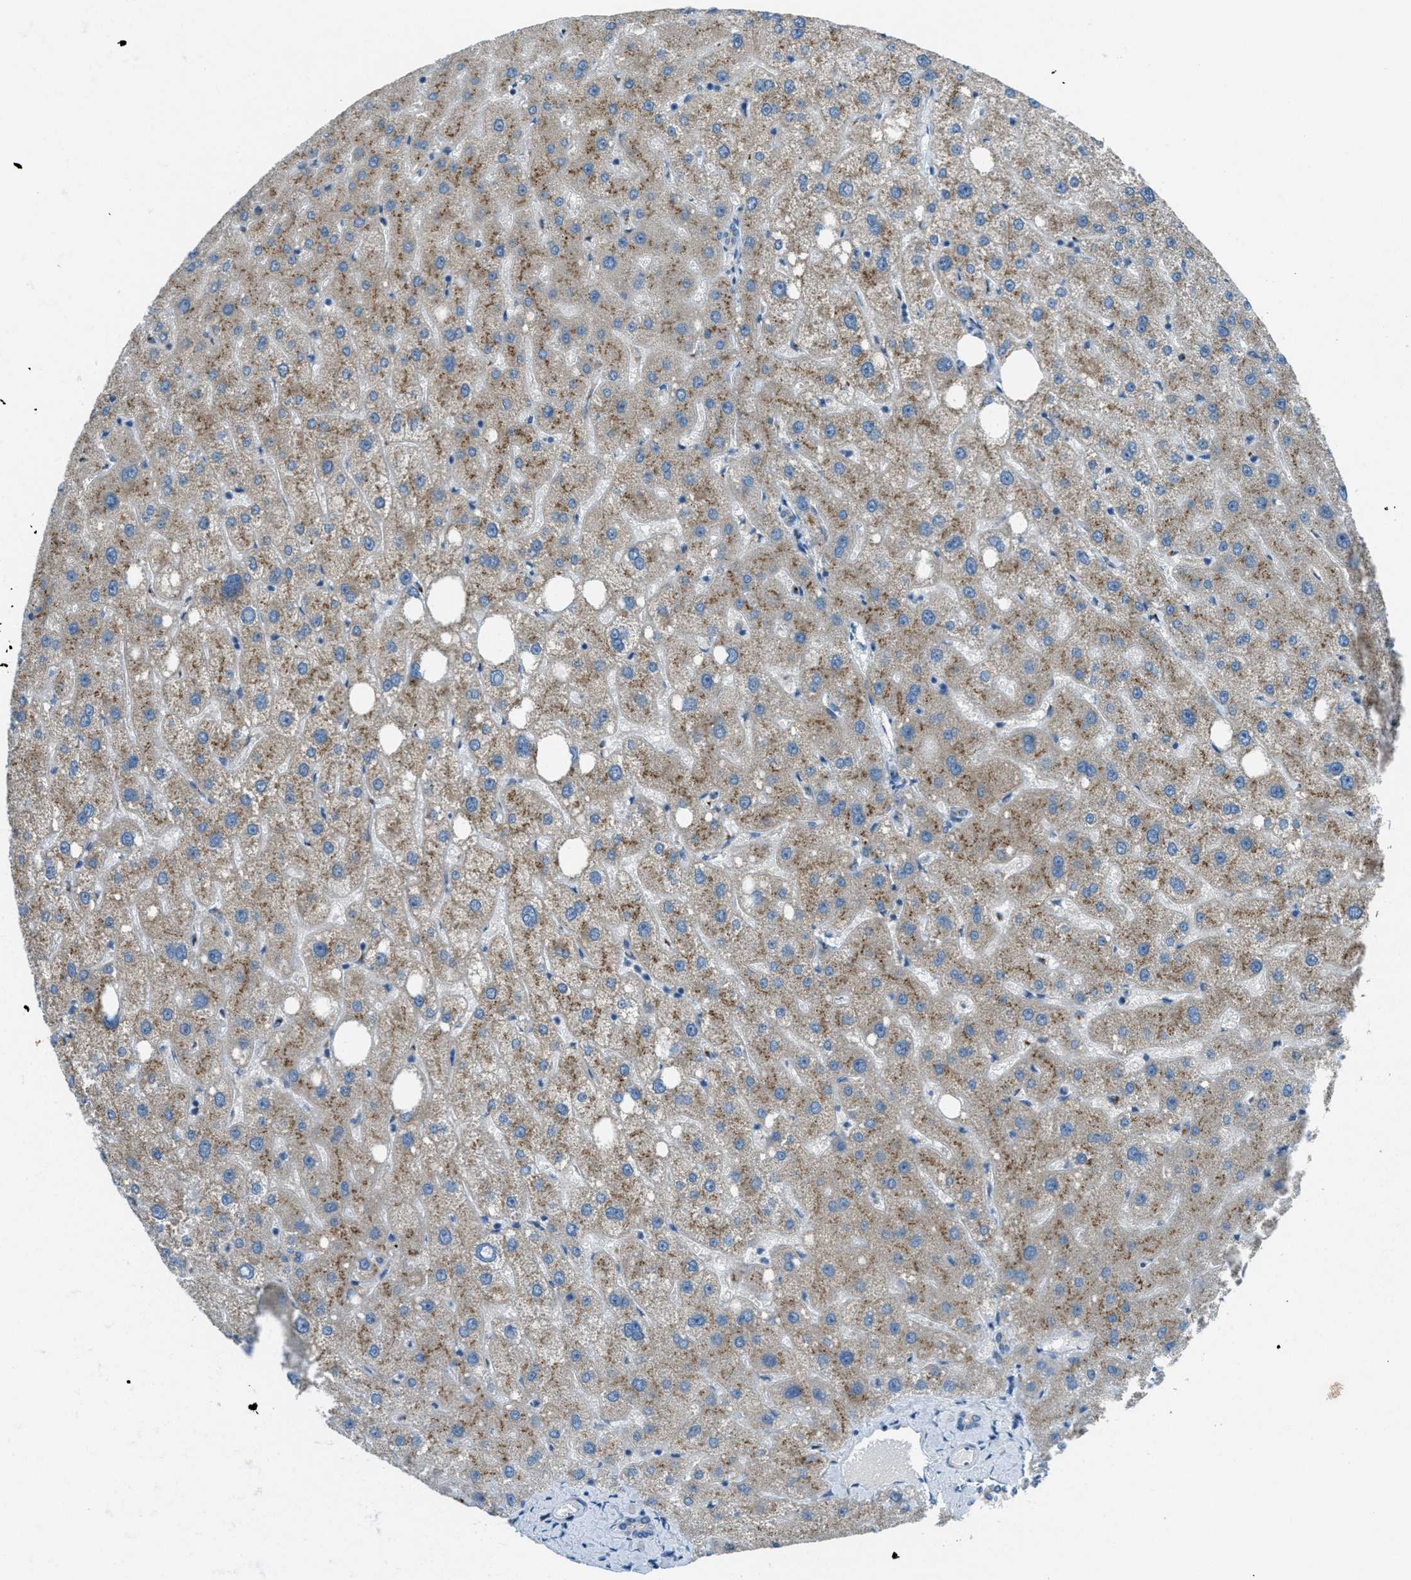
{"staining": {"intensity": "negative", "quantity": "none", "location": "none"}, "tissue": "liver", "cell_type": "Cholangiocytes", "image_type": "normal", "snomed": [{"axis": "morphology", "description": "Normal tissue, NOS"}, {"axis": "topography", "description": "Liver"}], "caption": "This is an immunohistochemistry photomicrograph of benign liver. There is no staining in cholangiocytes.", "gene": "BCKDK", "patient": {"sex": "male", "age": 73}}